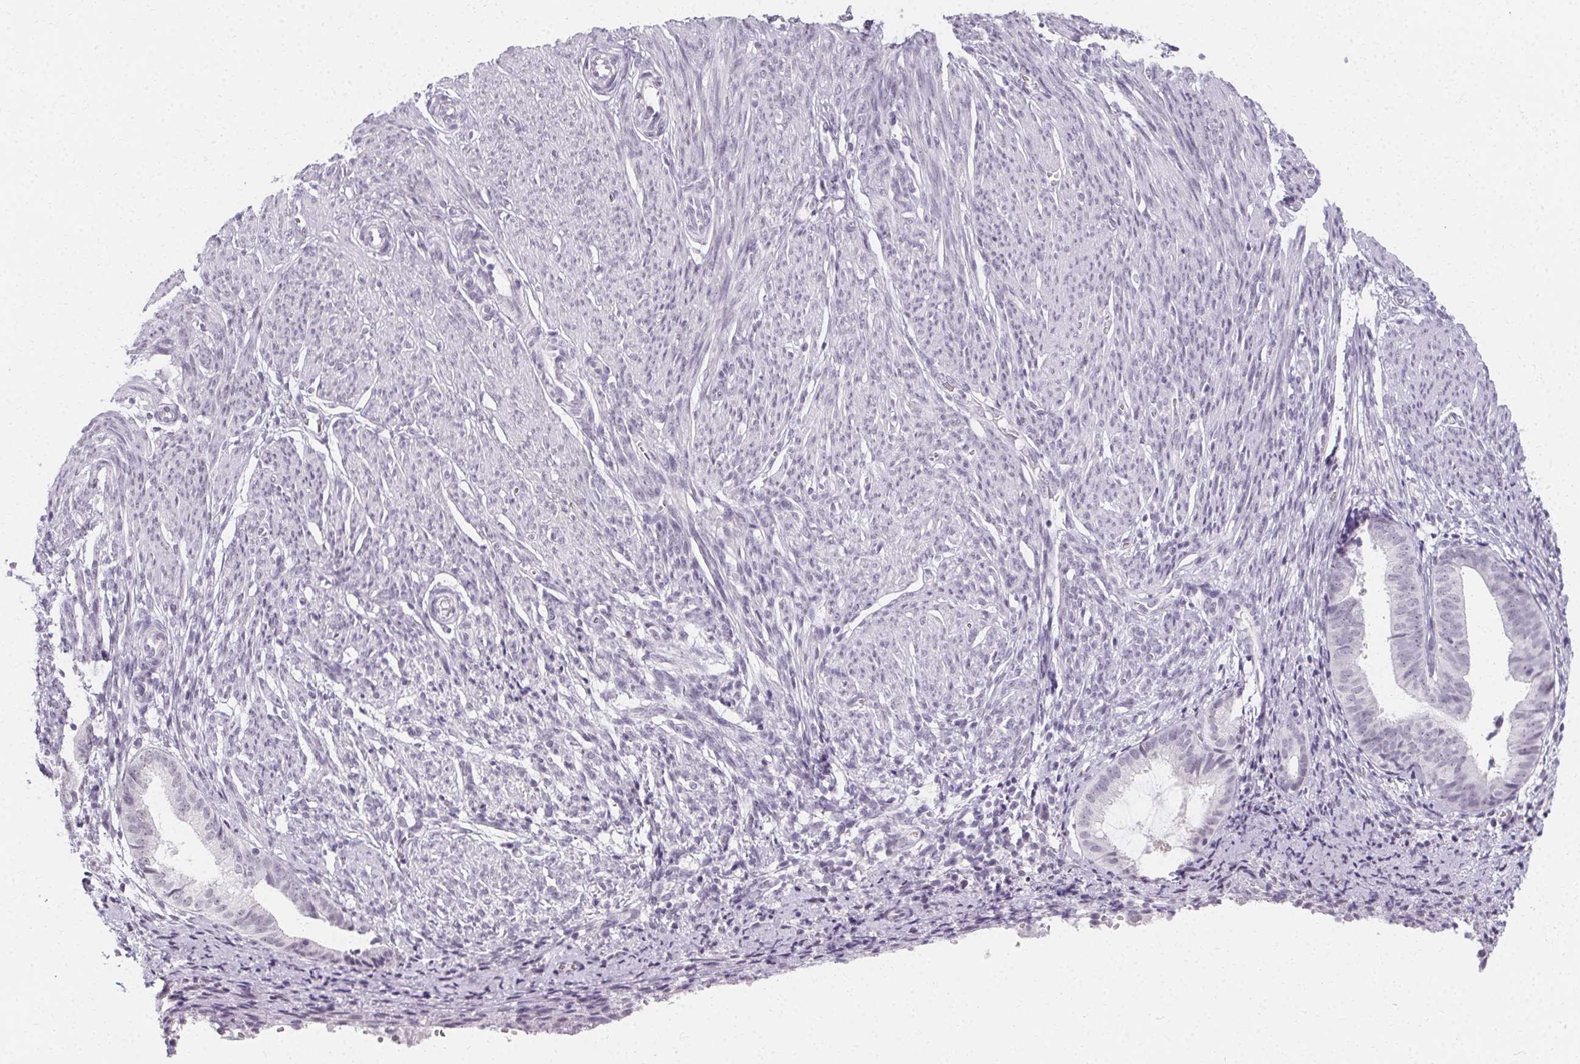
{"staining": {"intensity": "negative", "quantity": "none", "location": "none"}, "tissue": "endometrium", "cell_type": "Cells in endometrial stroma", "image_type": "normal", "snomed": [{"axis": "morphology", "description": "Normal tissue, NOS"}, {"axis": "topography", "description": "Endometrium"}], "caption": "Endometrium stained for a protein using IHC exhibits no staining cells in endometrial stroma.", "gene": "SYNPR", "patient": {"sex": "female", "age": 50}}